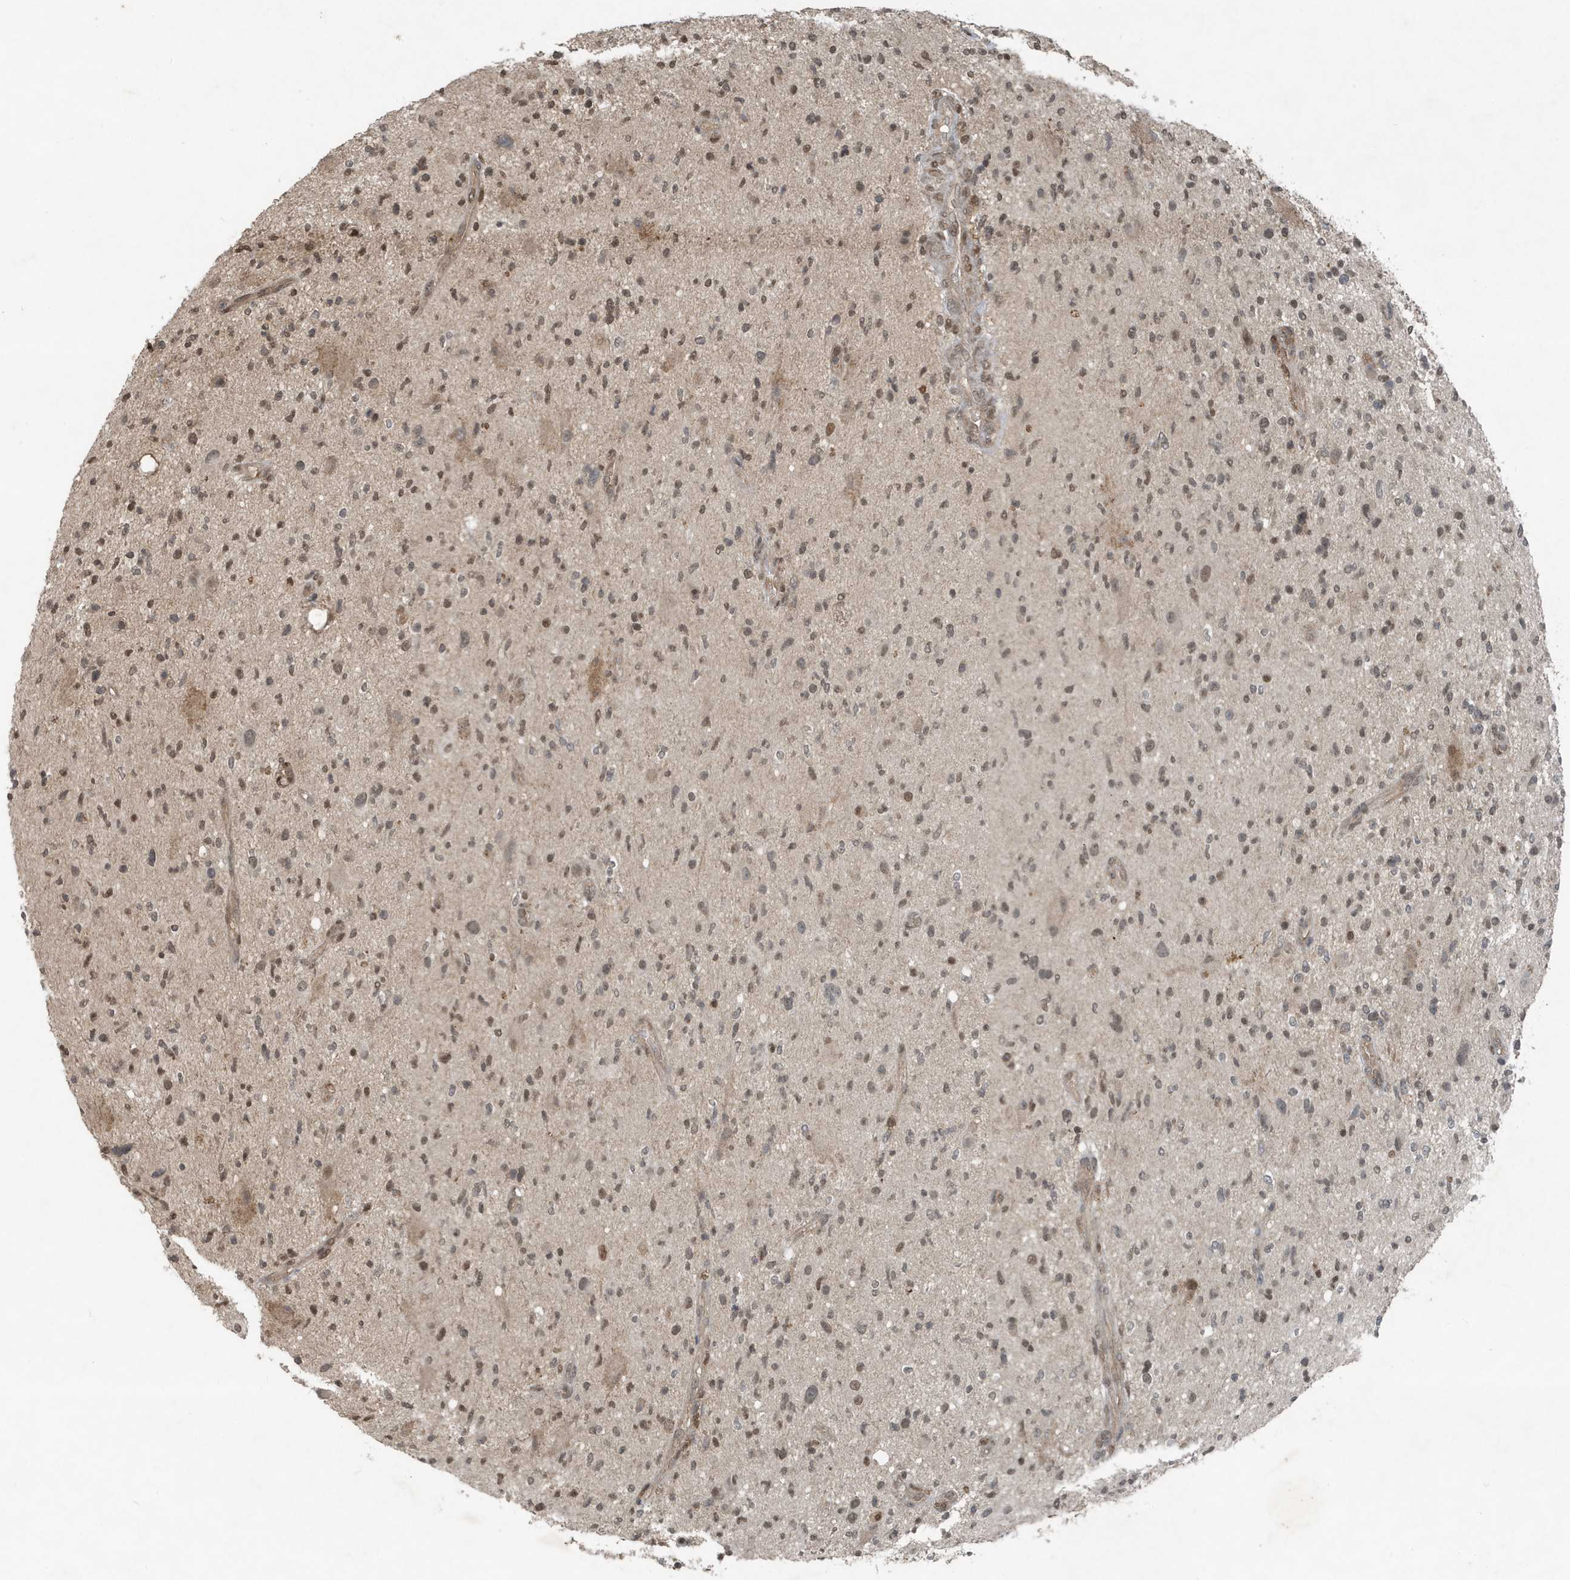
{"staining": {"intensity": "moderate", "quantity": ">75%", "location": "cytoplasmic/membranous,nuclear"}, "tissue": "glioma", "cell_type": "Tumor cells", "image_type": "cancer", "snomed": [{"axis": "morphology", "description": "Glioma, malignant, High grade"}, {"axis": "topography", "description": "Brain"}], "caption": "A micrograph of human glioma stained for a protein demonstrates moderate cytoplasmic/membranous and nuclear brown staining in tumor cells.", "gene": "HSPA1A", "patient": {"sex": "male", "age": 48}}